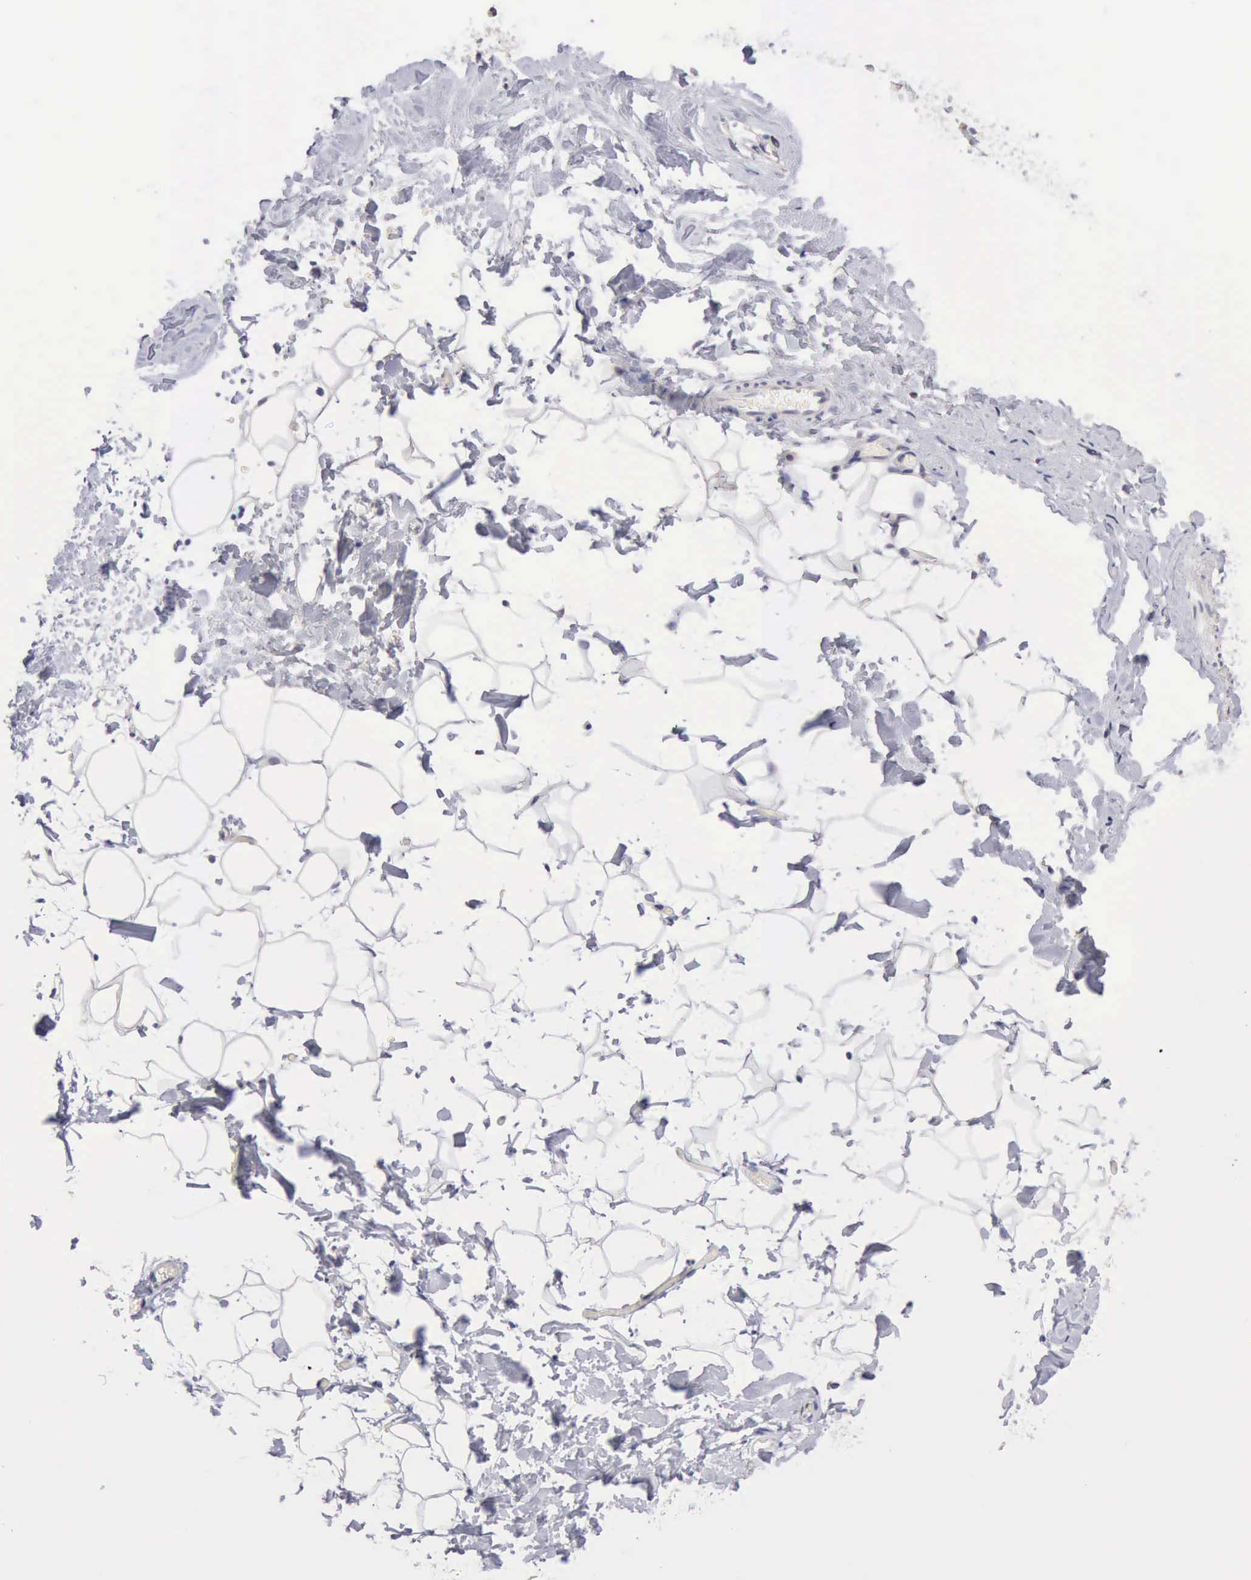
{"staining": {"intensity": "negative", "quantity": "none", "location": "none"}, "tissue": "adipose tissue", "cell_type": "Adipocytes", "image_type": "normal", "snomed": [{"axis": "morphology", "description": "Normal tissue, NOS"}, {"axis": "morphology", "description": "Fibrosis, NOS"}, {"axis": "topography", "description": "Breast"}], "caption": "DAB immunohistochemical staining of benign human adipose tissue demonstrates no significant expression in adipocytes.", "gene": "SASH3", "patient": {"sex": "female", "age": 24}}